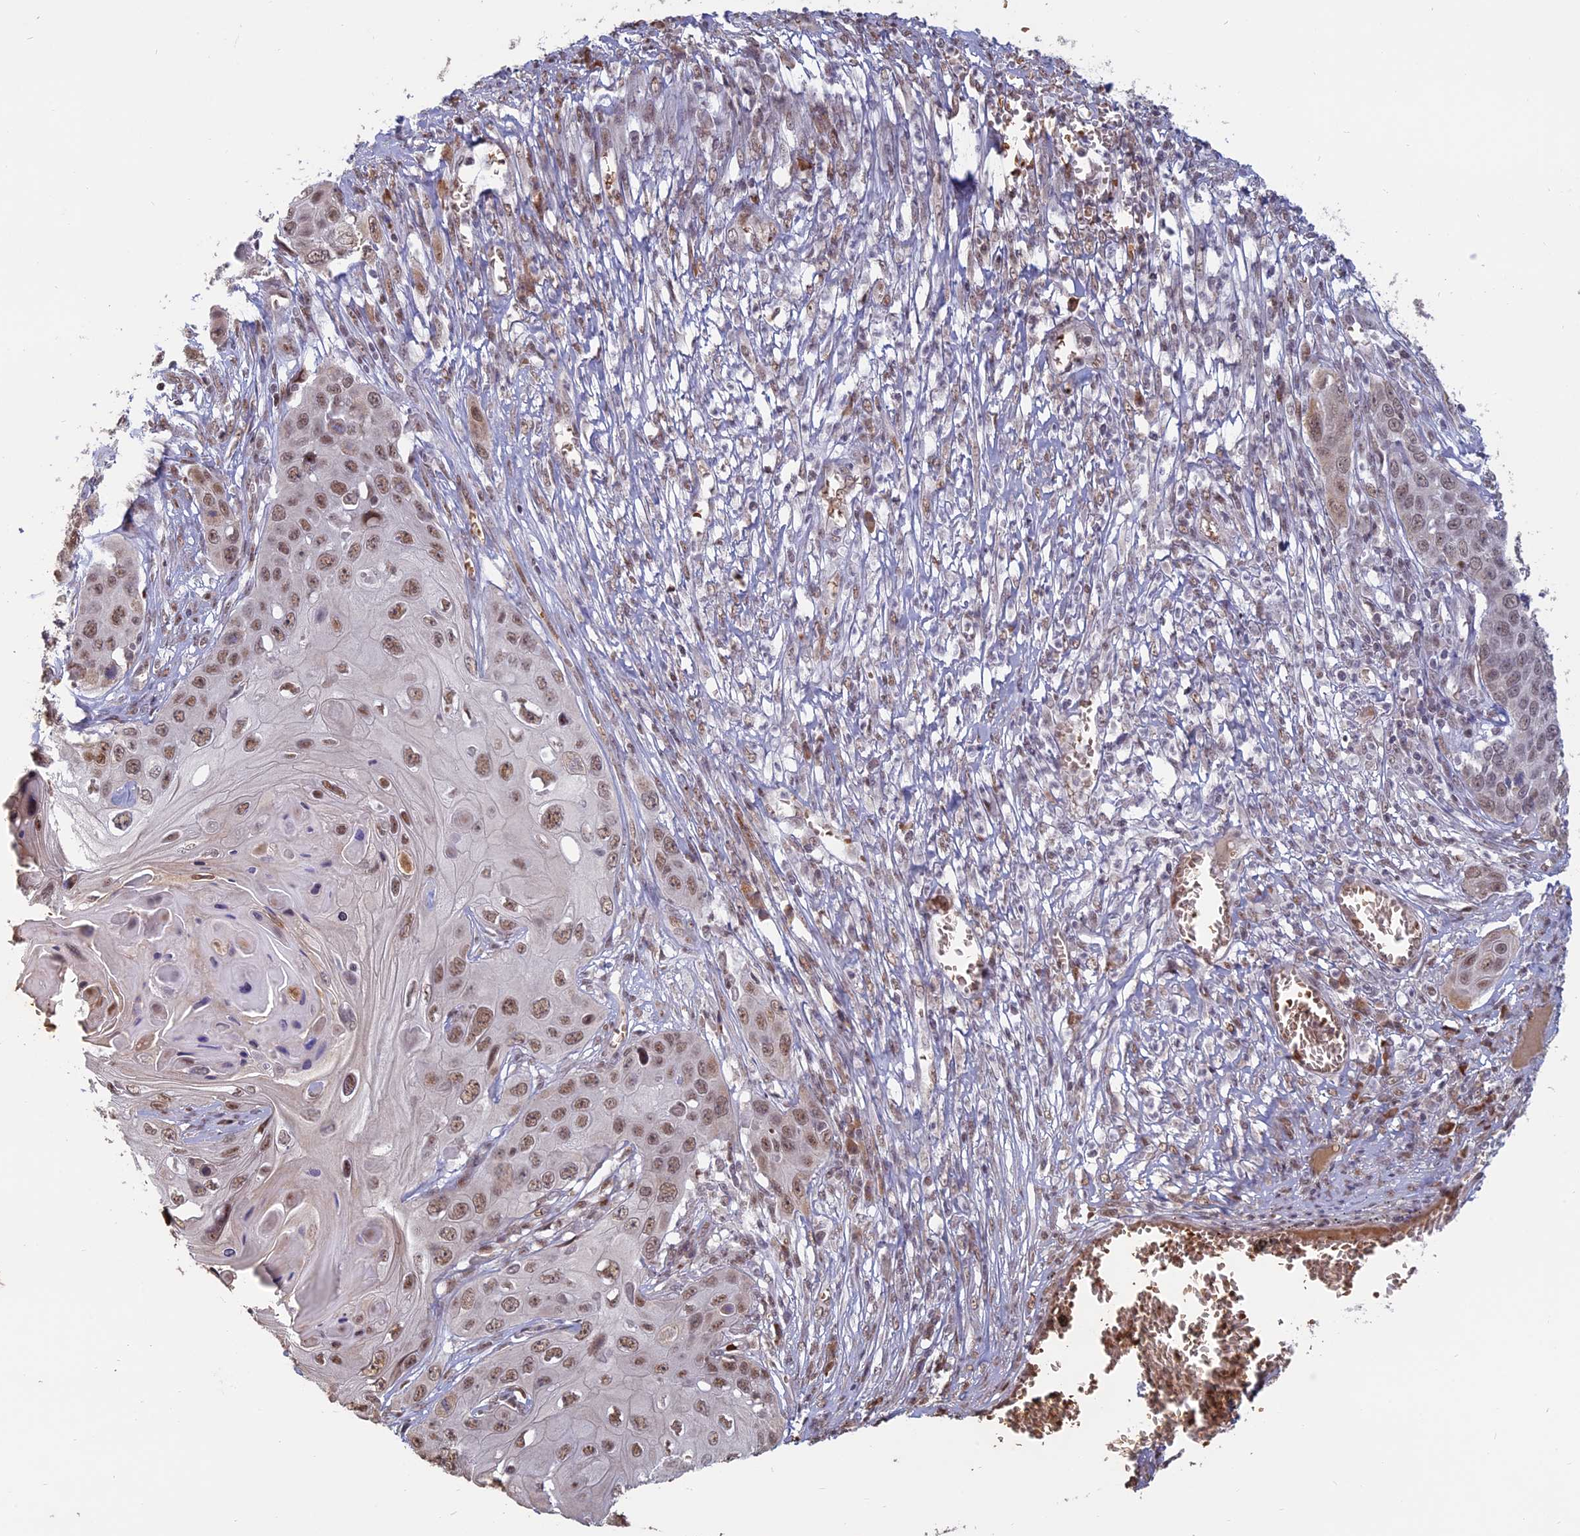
{"staining": {"intensity": "moderate", "quantity": ">75%", "location": "nuclear"}, "tissue": "skin cancer", "cell_type": "Tumor cells", "image_type": "cancer", "snomed": [{"axis": "morphology", "description": "Squamous cell carcinoma, NOS"}, {"axis": "topography", "description": "Skin"}], "caption": "Immunohistochemistry of skin cancer (squamous cell carcinoma) reveals medium levels of moderate nuclear positivity in approximately >75% of tumor cells. The protein is shown in brown color, while the nuclei are stained blue.", "gene": "MFAP1", "patient": {"sex": "male", "age": 55}}